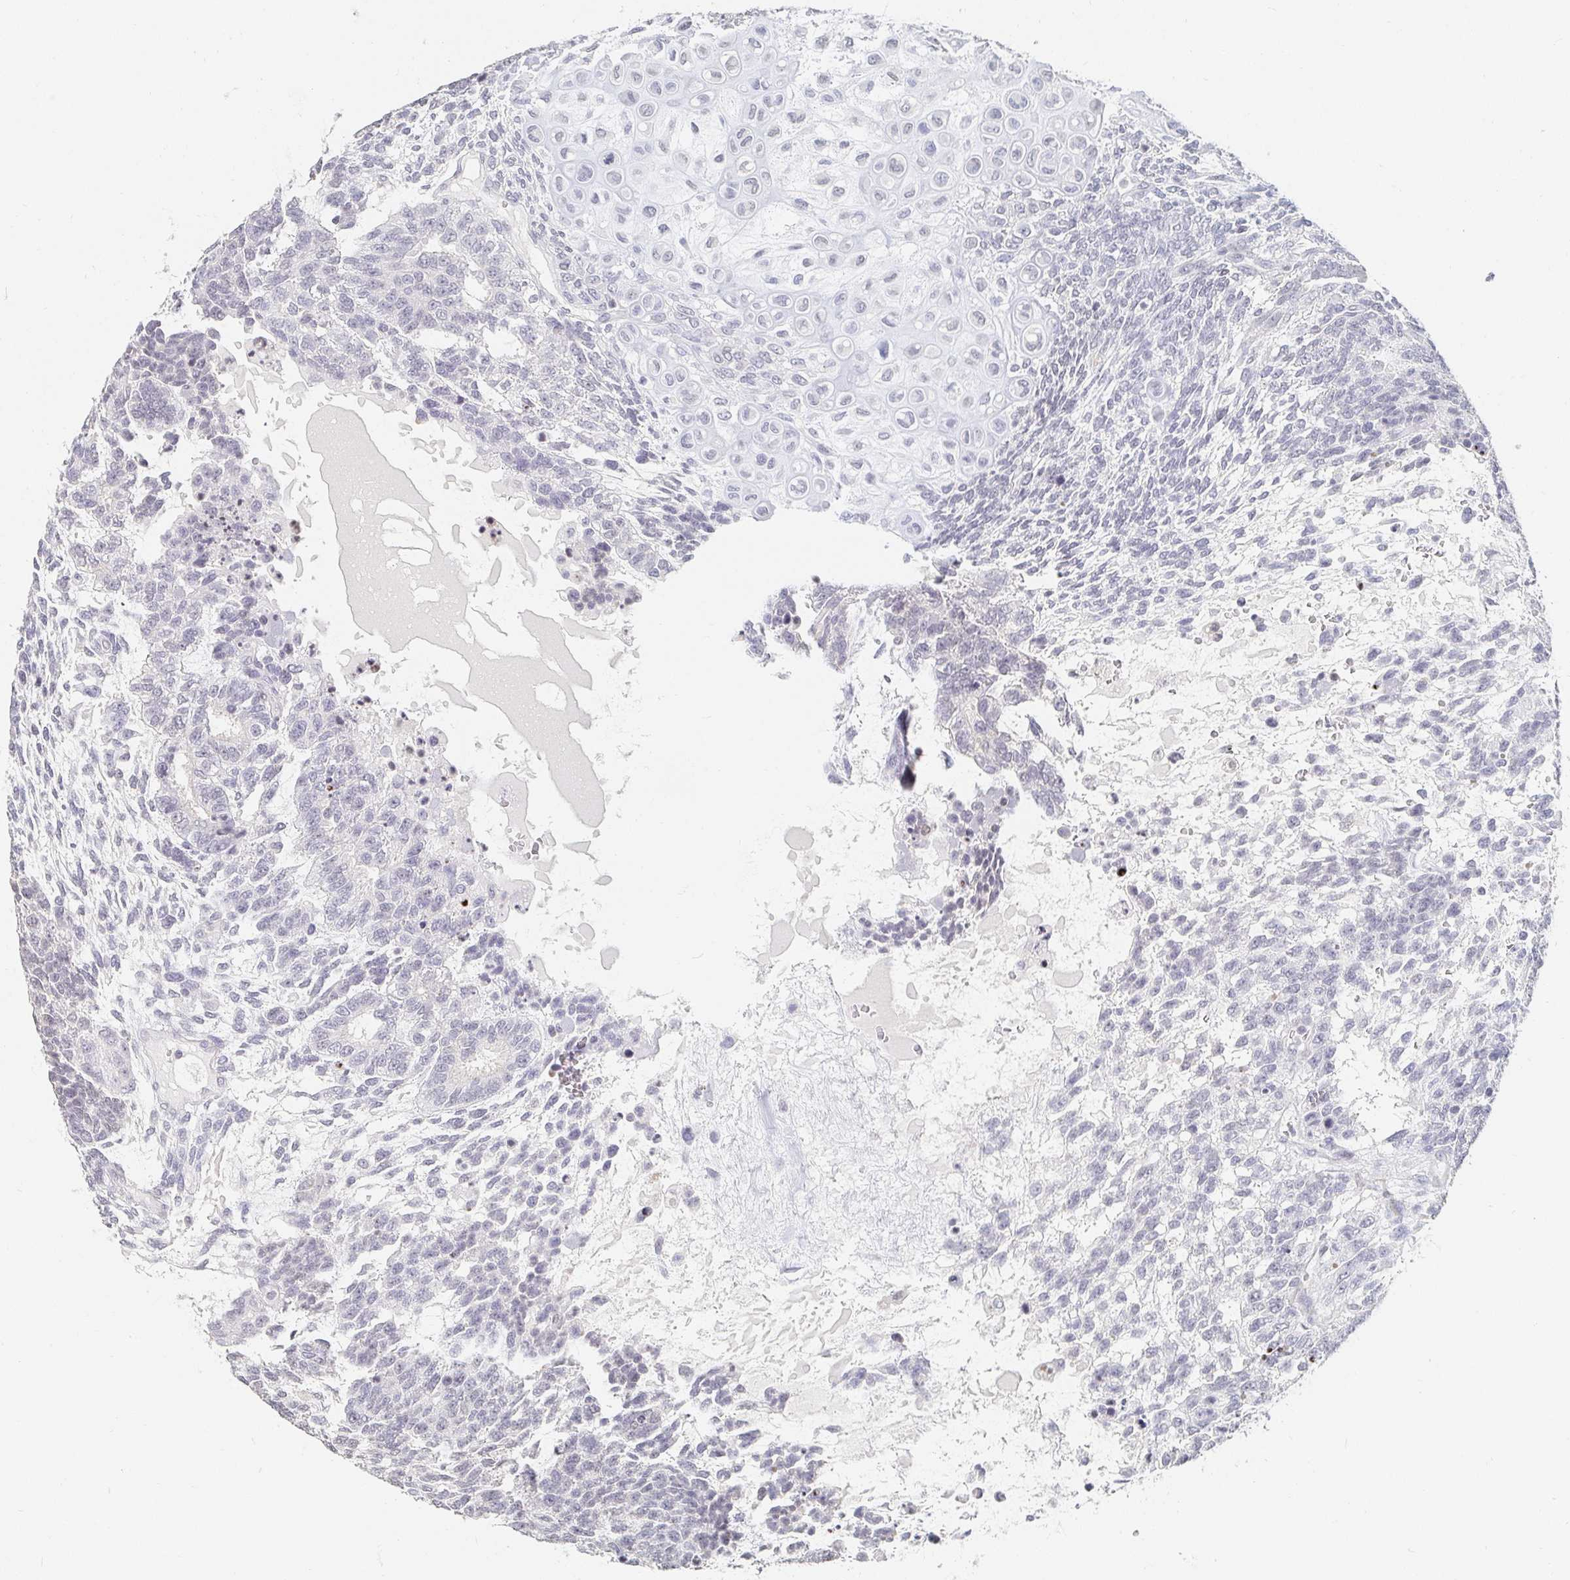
{"staining": {"intensity": "negative", "quantity": "none", "location": "none"}, "tissue": "testis cancer", "cell_type": "Tumor cells", "image_type": "cancer", "snomed": [{"axis": "morphology", "description": "Carcinoma, Embryonal, NOS"}, {"axis": "topography", "description": "Testis"}], "caption": "Immunohistochemical staining of testis embryonal carcinoma displays no significant positivity in tumor cells.", "gene": "NME9", "patient": {"sex": "male", "age": 23}}